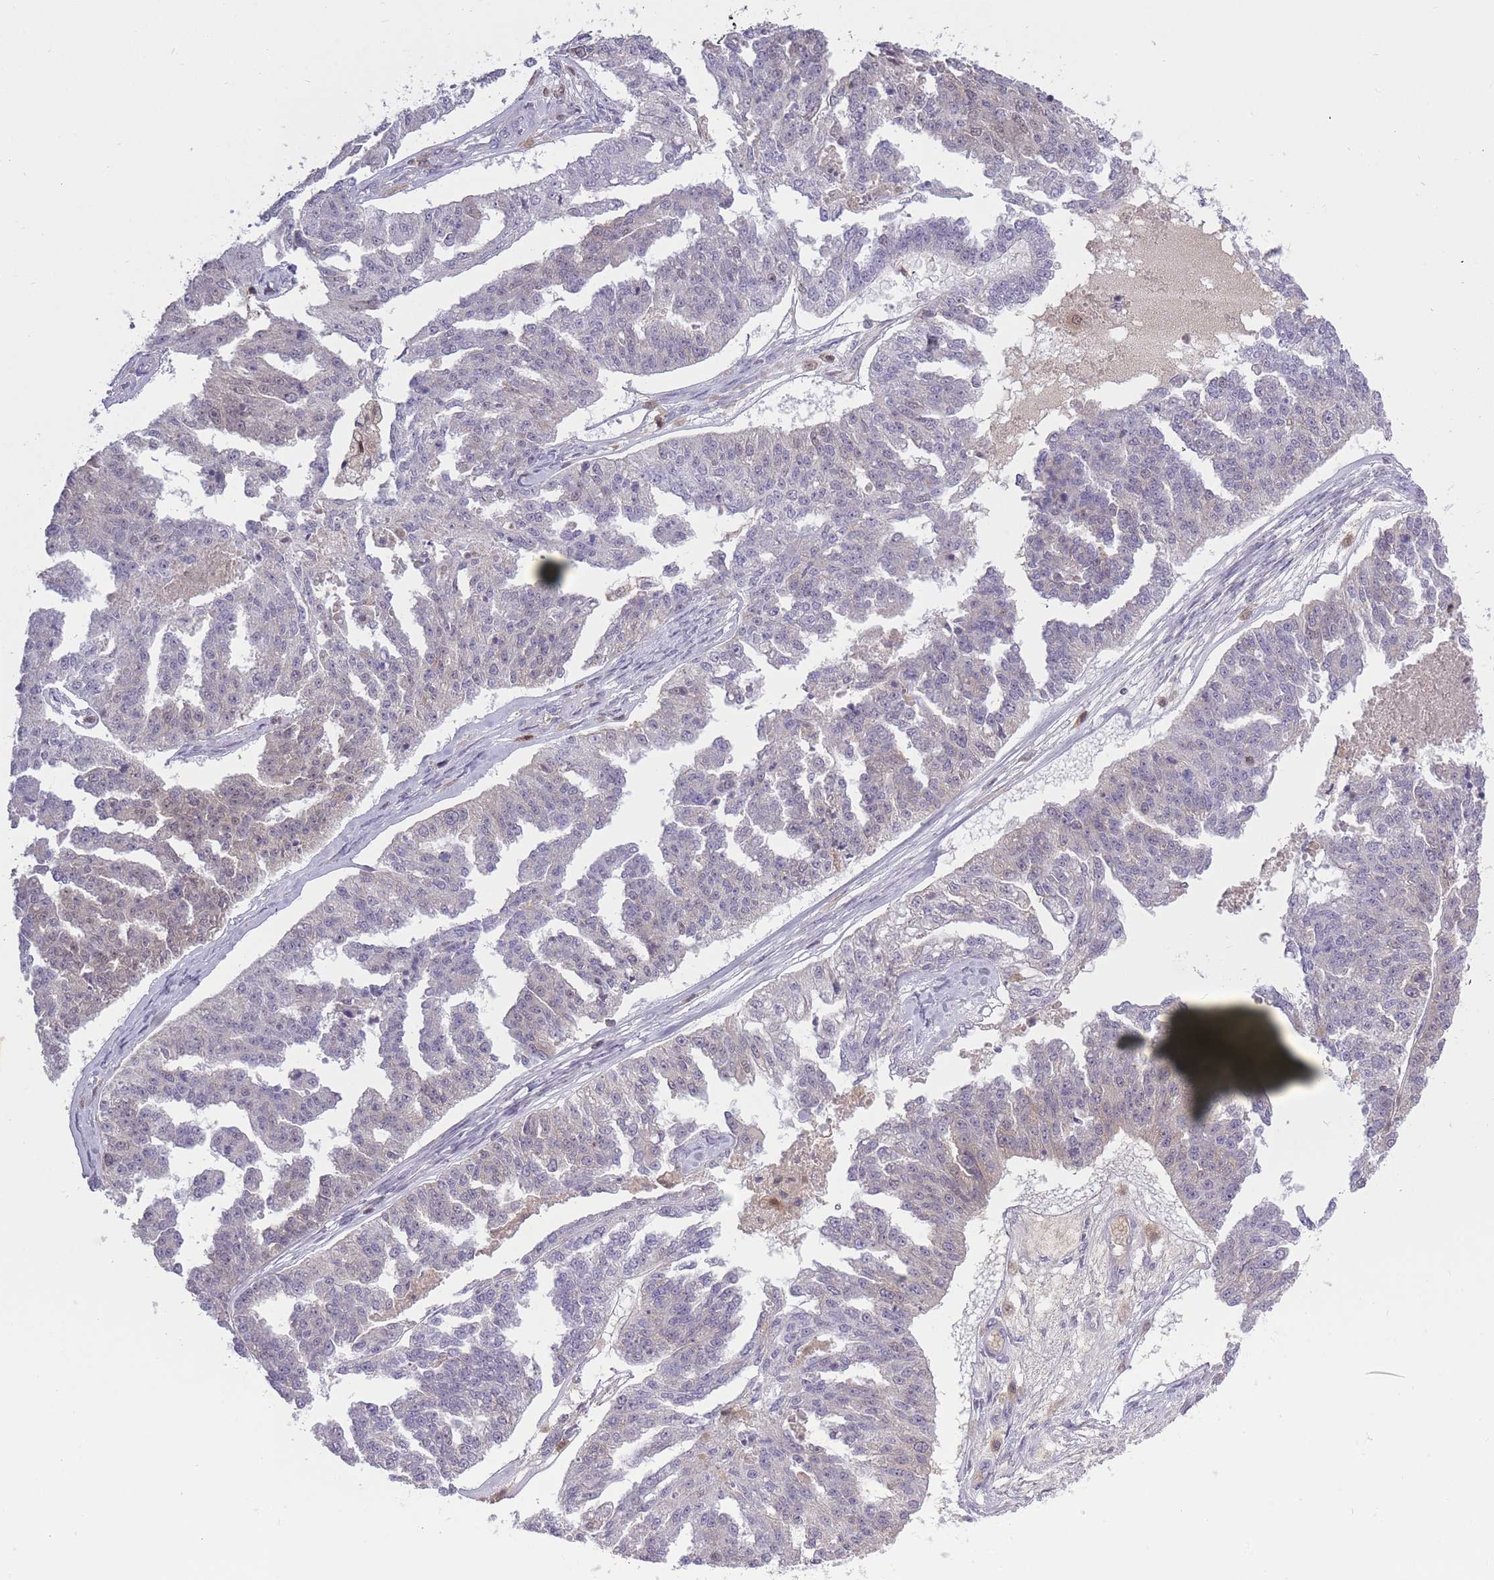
{"staining": {"intensity": "weak", "quantity": "<25%", "location": "nuclear"}, "tissue": "ovarian cancer", "cell_type": "Tumor cells", "image_type": "cancer", "snomed": [{"axis": "morphology", "description": "Cystadenocarcinoma, serous, NOS"}, {"axis": "topography", "description": "Ovary"}], "caption": "Micrograph shows no protein expression in tumor cells of ovarian cancer tissue.", "gene": "CXorf38", "patient": {"sex": "female", "age": 58}}